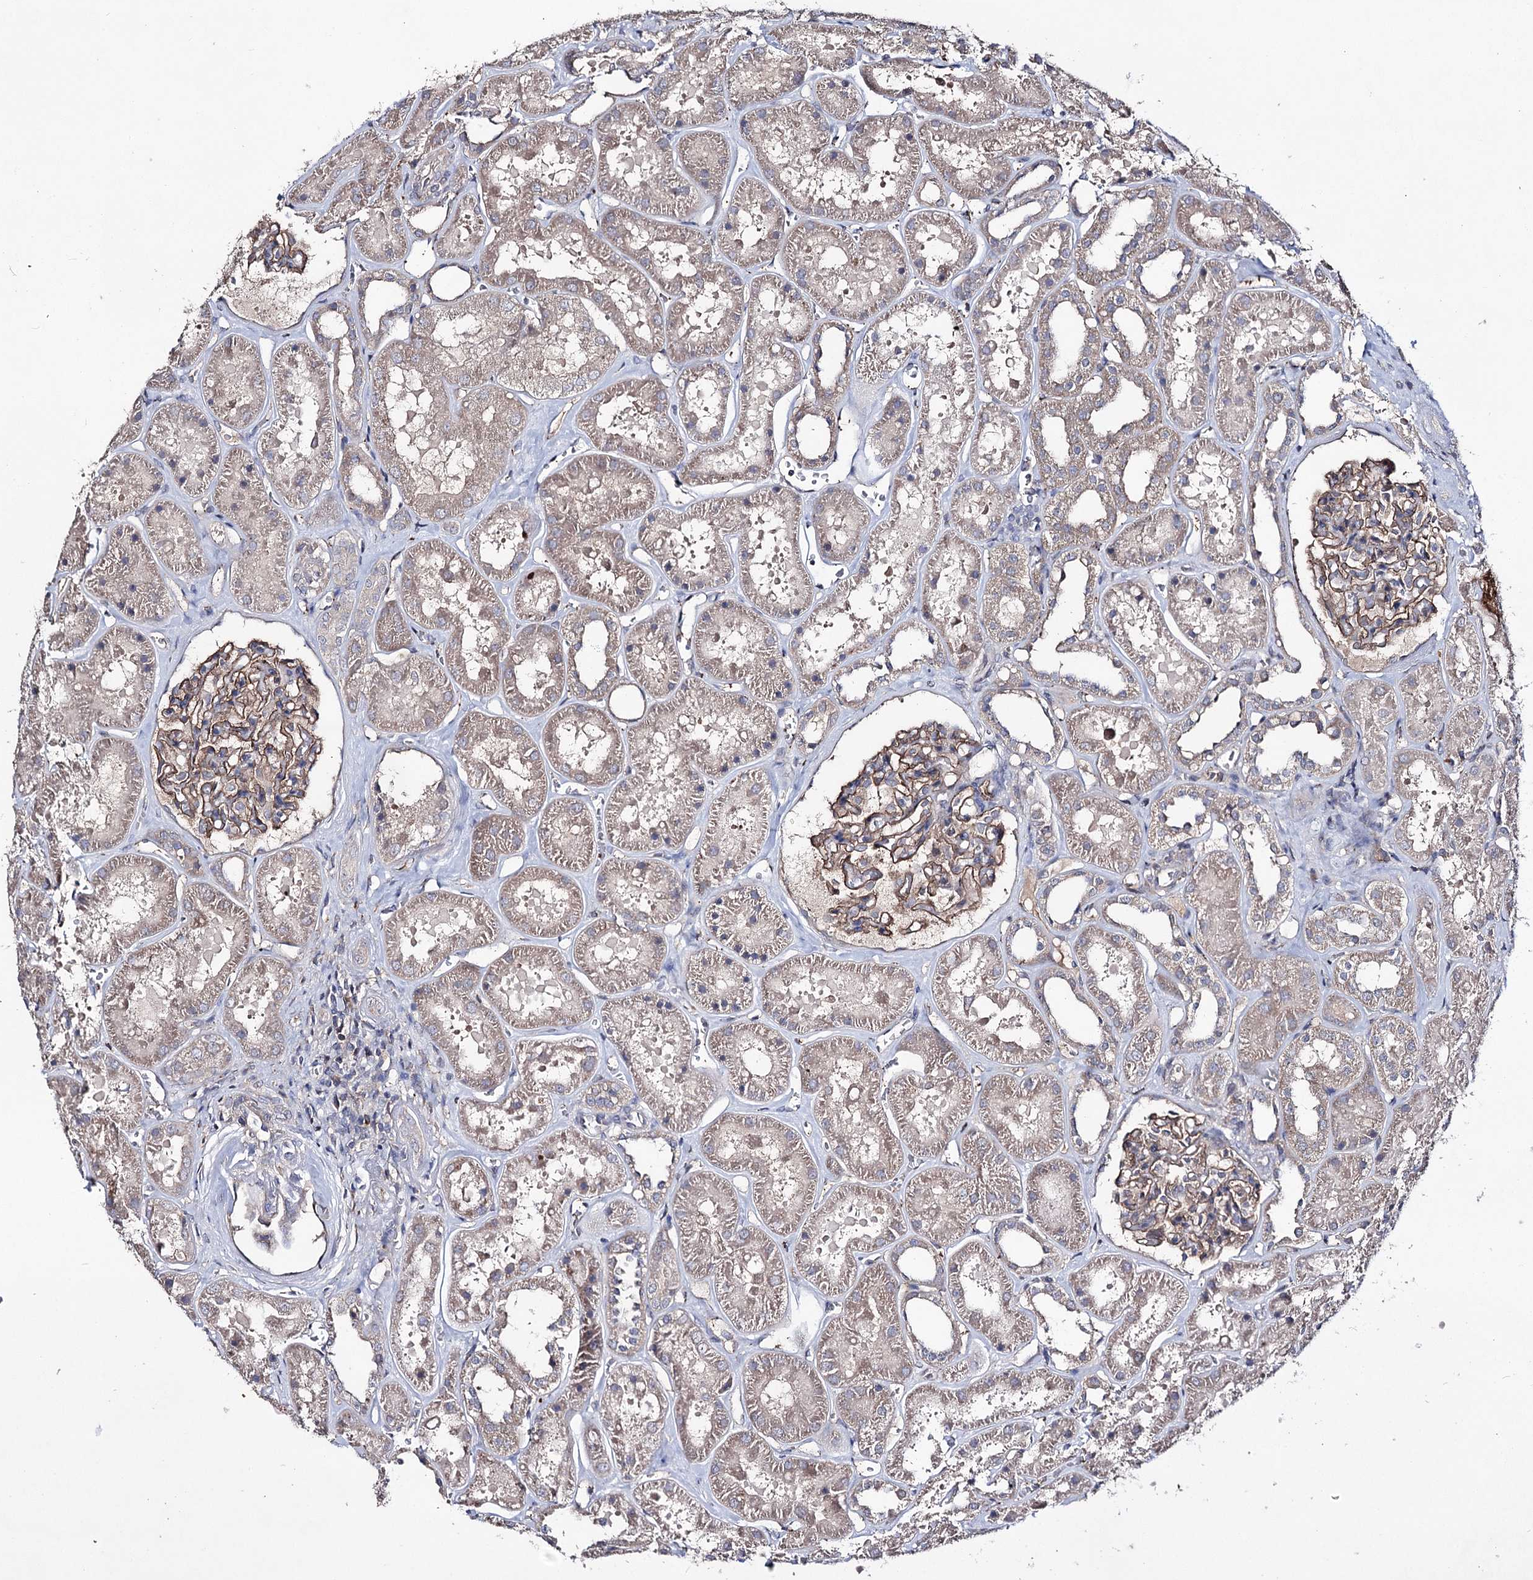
{"staining": {"intensity": "moderate", "quantity": "25%-75%", "location": "cytoplasmic/membranous"}, "tissue": "kidney", "cell_type": "Cells in glomeruli", "image_type": "normal", "snomed": [{"axis": "morphology", "description": "Normal tissue, NOS"}, {"axis": "topography", "description": "Kidney"}], "caption": "A medium amount of moderate cytoplasmic/membranous positivity is identified in about 25%-75% of cells in glomeruli in benign kidney.", "gene": "SEMA4G", "patient": {"sex": "female", "age": 41}}